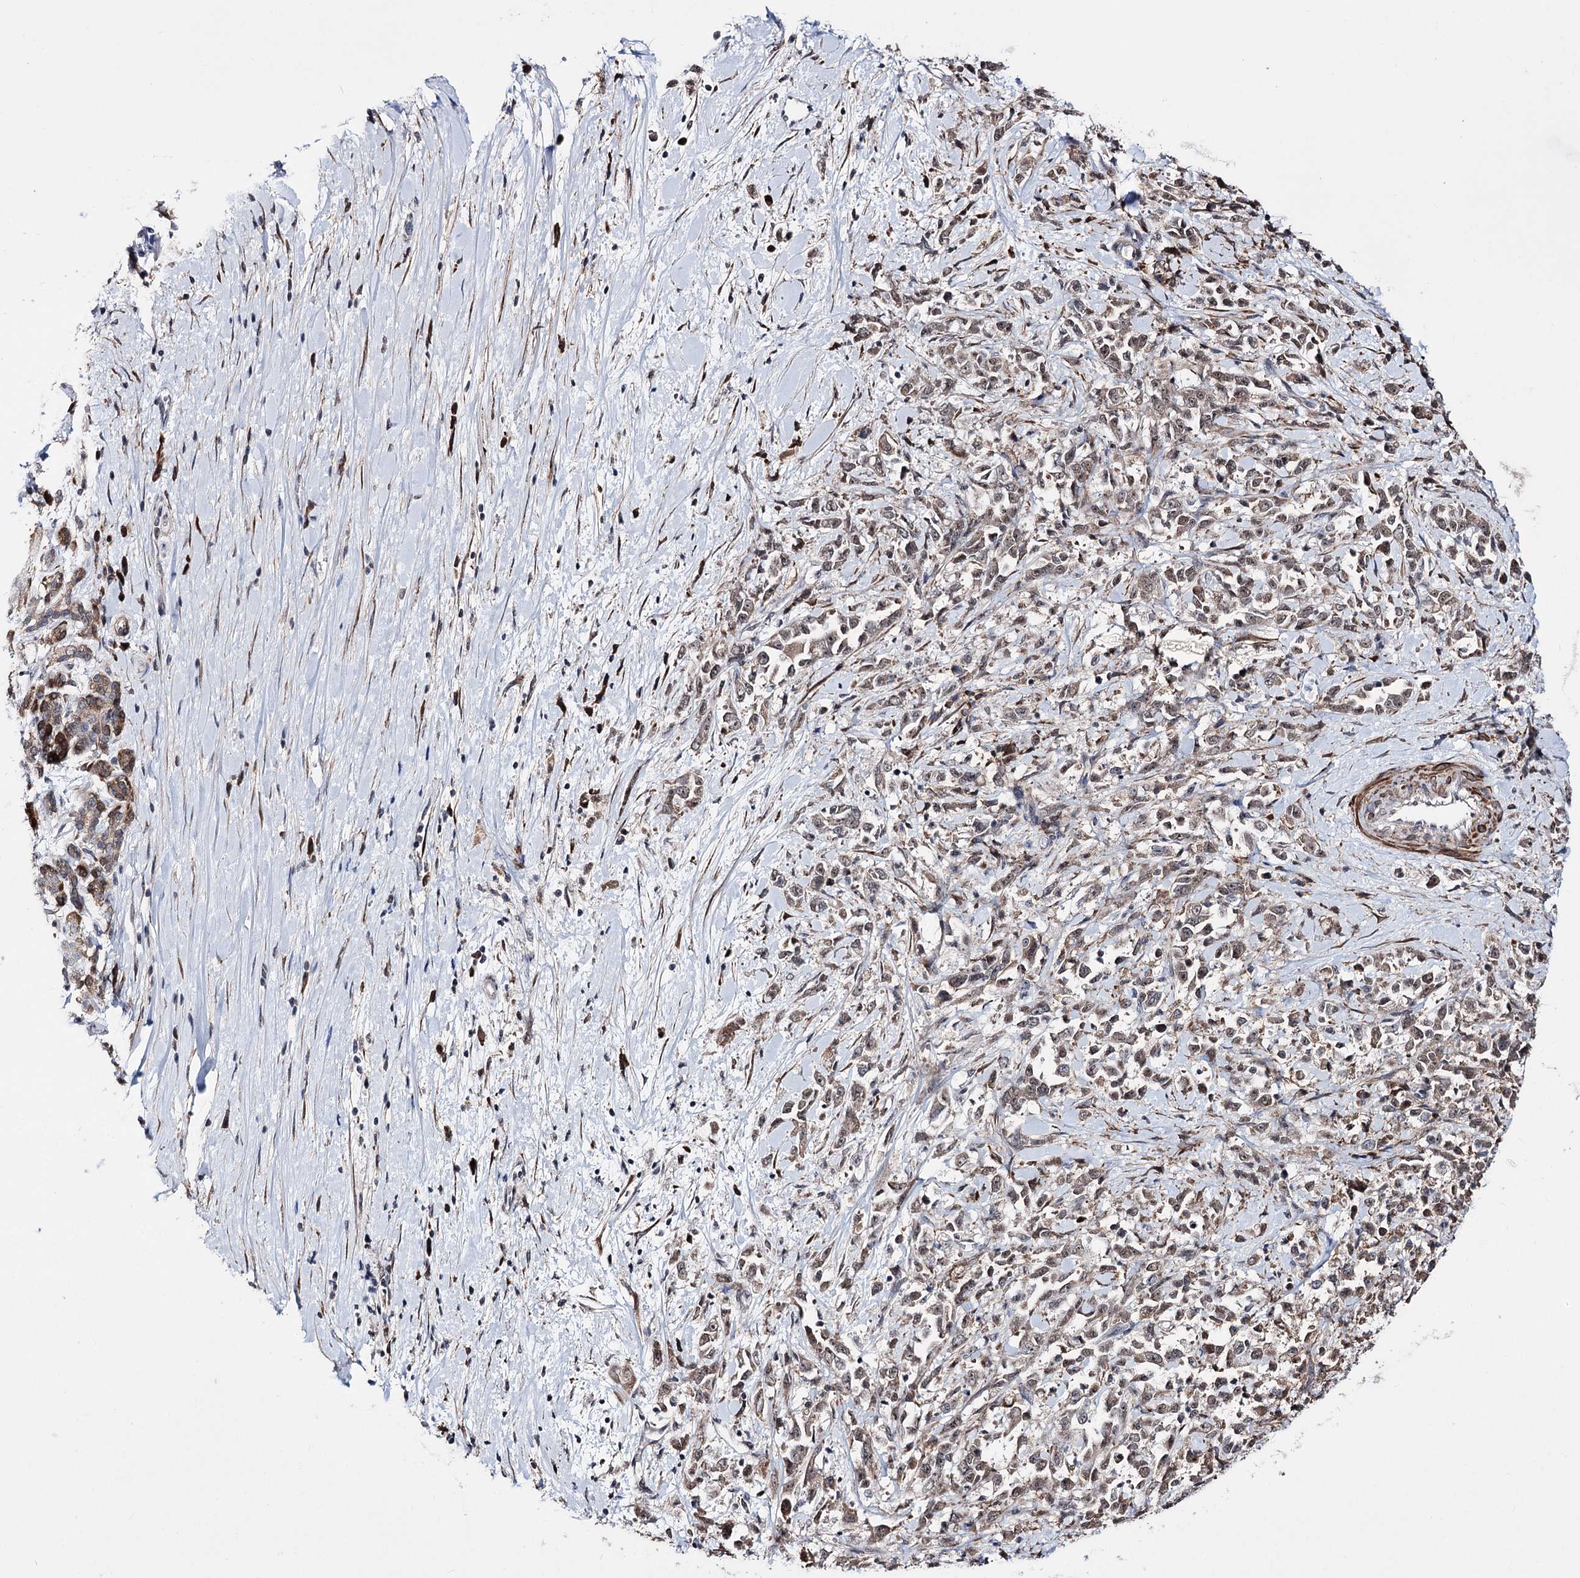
{"staining": {"intensity": "moderate", "quantity": ">75%", "location": "cytoplasmic/membranous,nuclear"}, "tissue": "pancreatic cancer", "cell_type": "Tumor cells", "image_type": "cancer", "snomed": [{"axis": "morphology", "description": "Normal tissue, NOS"}, {"axis": "morphology", "description": "Adenocarcinoma, NOS"}, {"axis": "topography", "description": "Pancreas"}], "caption": "Moderate cytoplasmic/membranous and nuclear positivity is appreciated in about >75% of tumor cells in adenocarcinoma (pancreatic).", "gene": "PPRC1", "patient": {"sex": "female", "age": 64}}